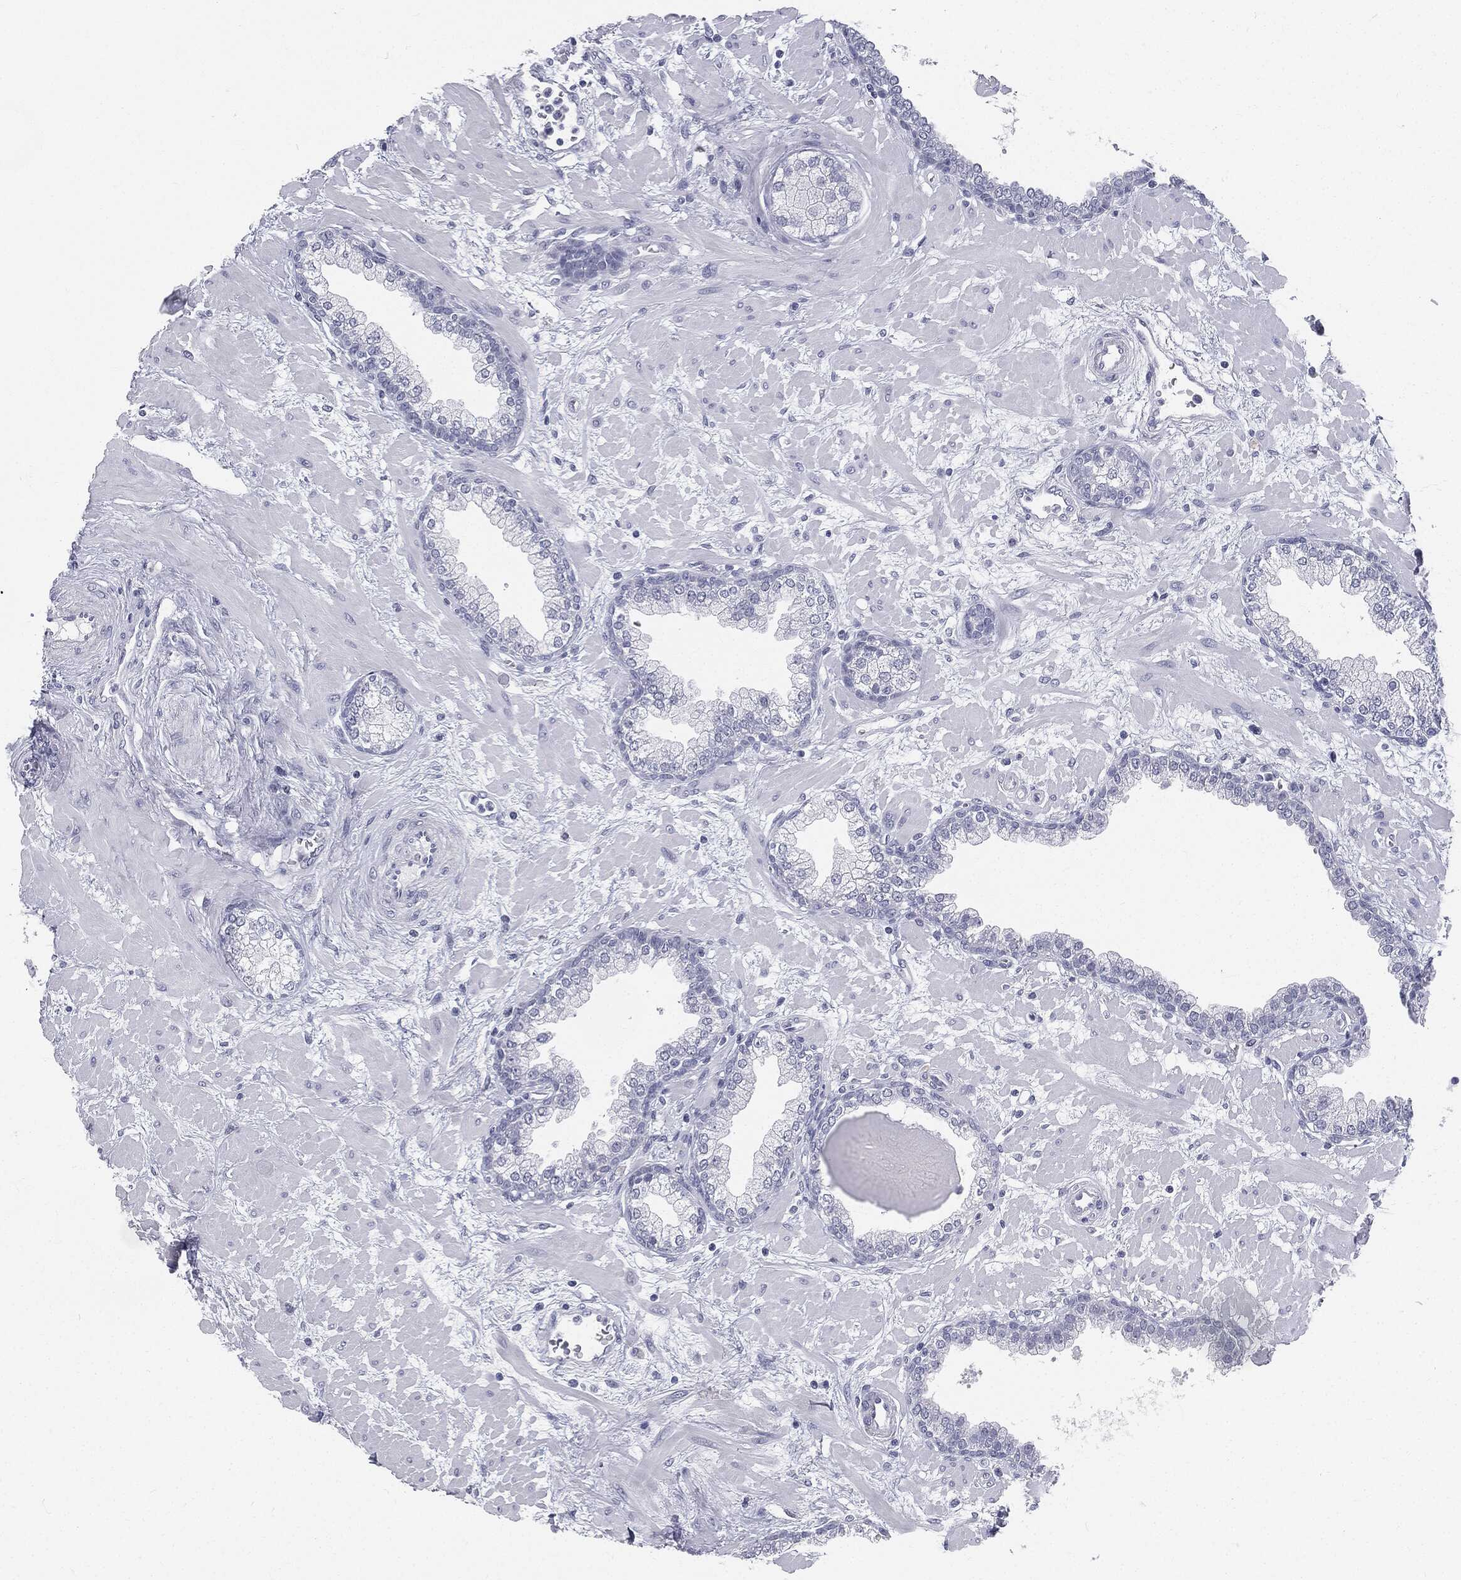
{"staining": {"intensity": "negative", "quantity": "none", "location": "none"}, "tissue": "prostate", "cell_type": "Glandular cells", "image_type": "normal", "snomed": [{"axis": "morphology", "description": "Normal tissue, NOS"}, {"axis": "topography", "description": "Prostate"}], "caption": "Prostate stained for a protein using IHC demonstrates no expression glandular cells.", "gene": "MLLT10", "patient": {"sex": "male", "age": 63}}